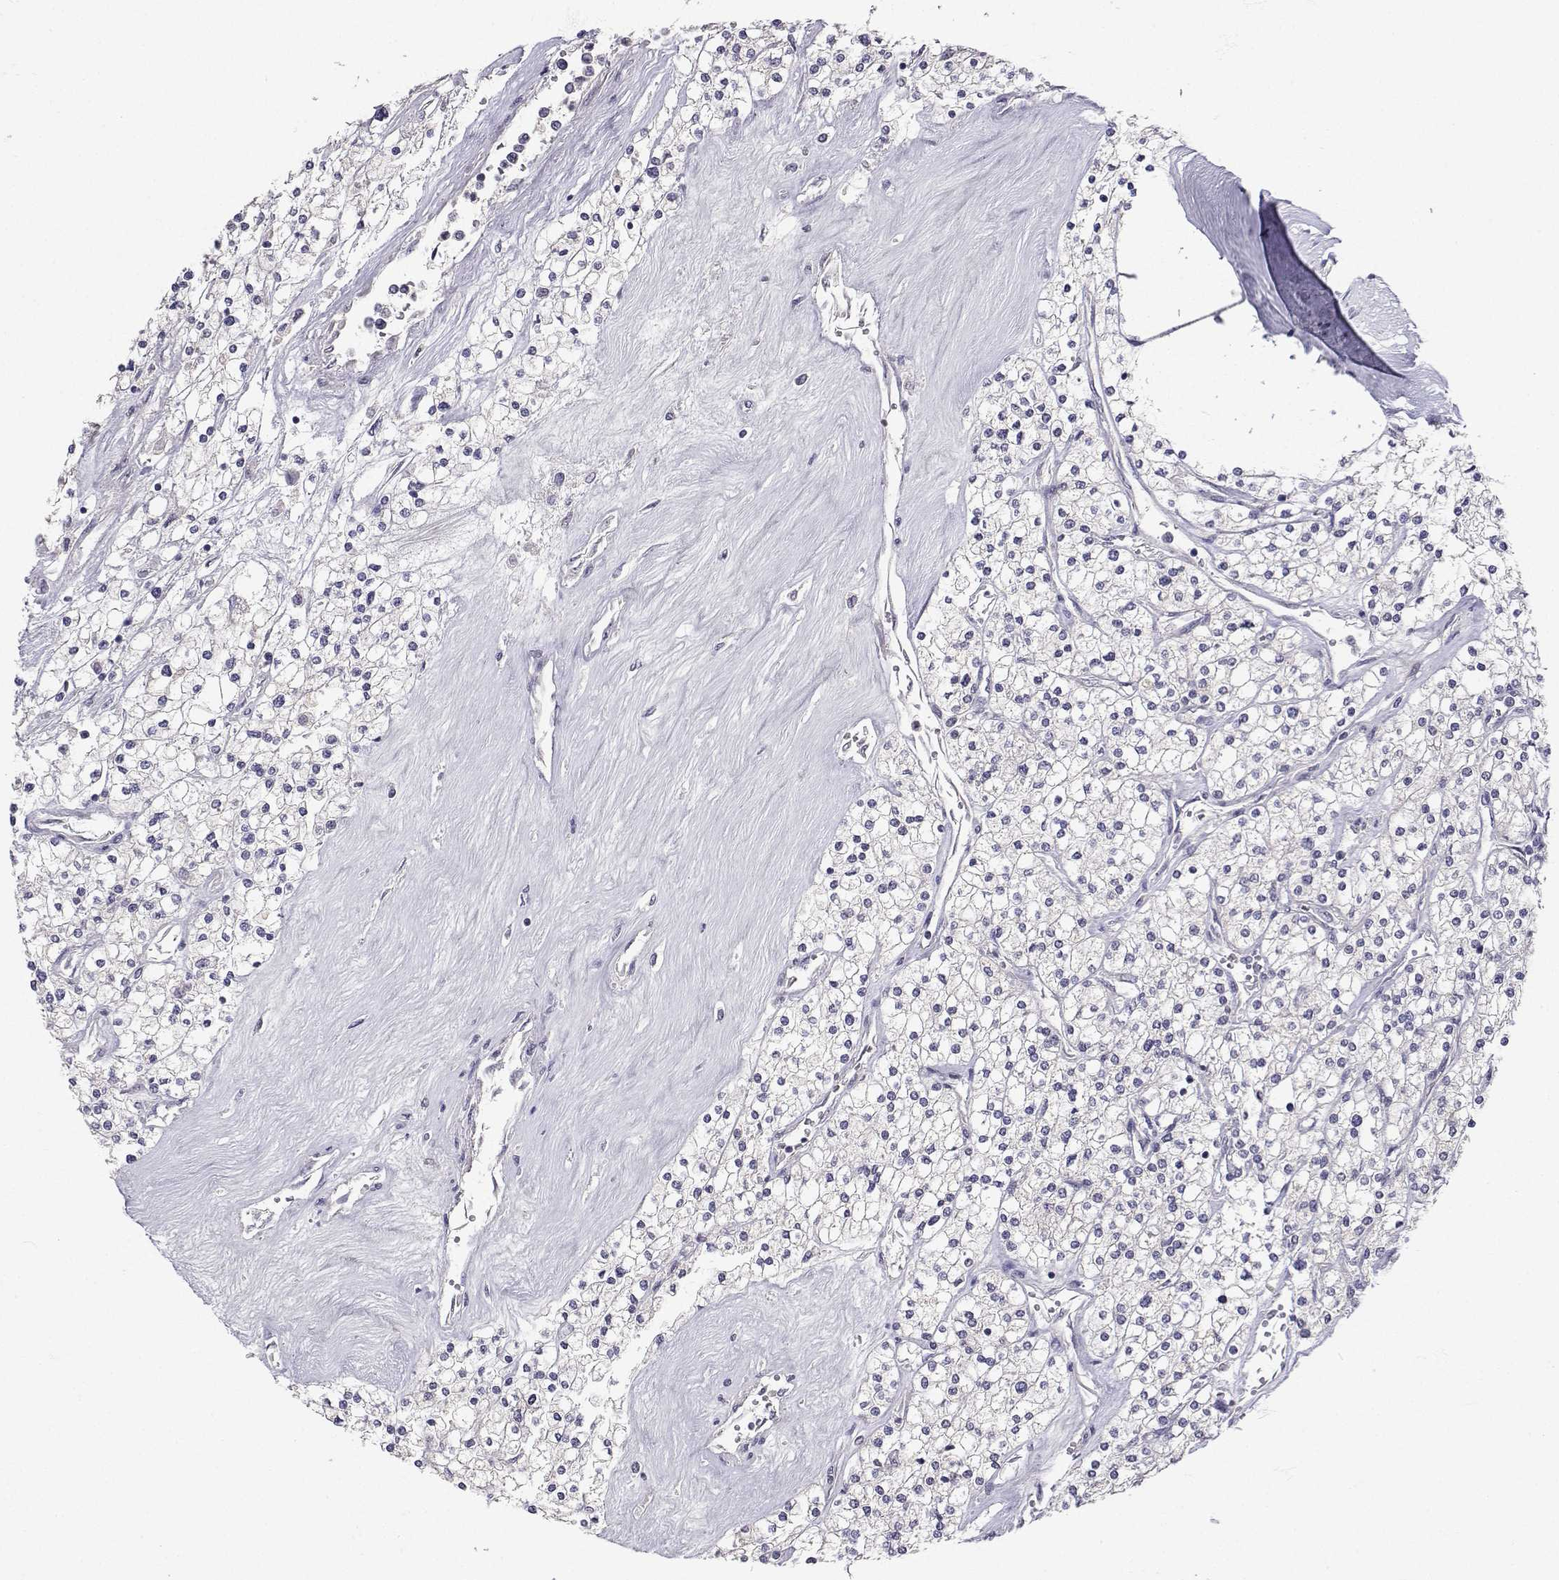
{"staining": {"intensity": "negative", "quantity": "none", "location": "none"}, "tissue": "renal cancer", "cell_type": "Tumor cells", "image_type": "cancer", "snomed": [{"axis": "morphology", "description": "Adenocarcinoma, NOS"}, {"axis": "topography", "description": "Kidney"}], "caption": "A high-resolution micrograph shows immunohistochemistry staining of renal cancer, which shows no significant expression in tumor cells.", "gene": "SLC6A3", "patient": {"sex": "male", "age": 80}}